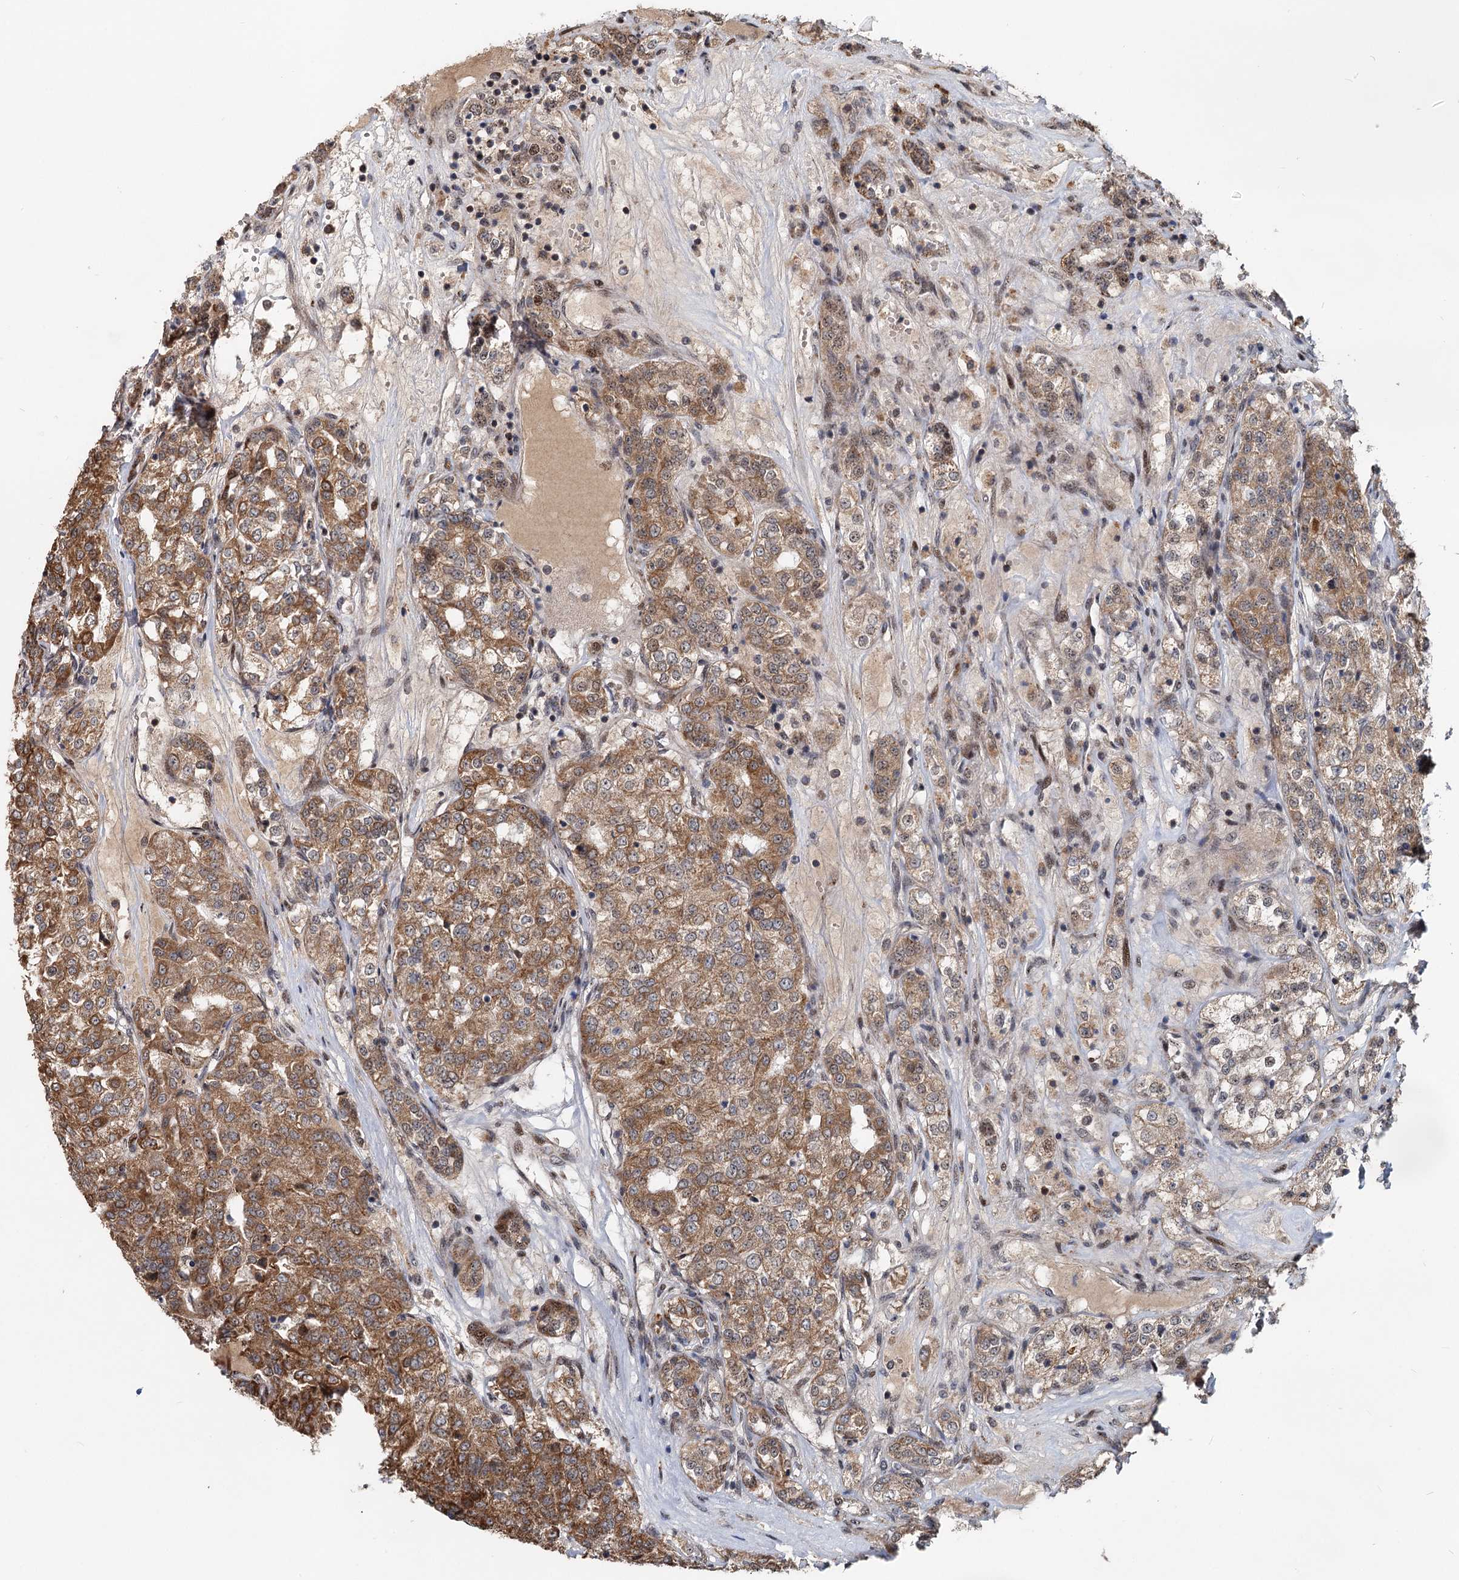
{"staining": {"intensity": "moderate", "quantity": ">75%", "location": "cytoplasmic/membranous"}, "tissue": "renal cancer", "cell_type": "Tumor cells", "image_type": "cancer", "snomed": [{"axis": "morphology", "description": "Adenocarcinoma, NOS"}, {"axis": "topography", "description": "Kidney"}], "caption": "This is an image of immunohistochemistry (IHC) staining of renal adenocarcinoma, which shows moderate positivity in the cytoplasmic/membranous of tumor cells.", "gene": "RITA1", "patient": {"sex": "female", "age": 63}}